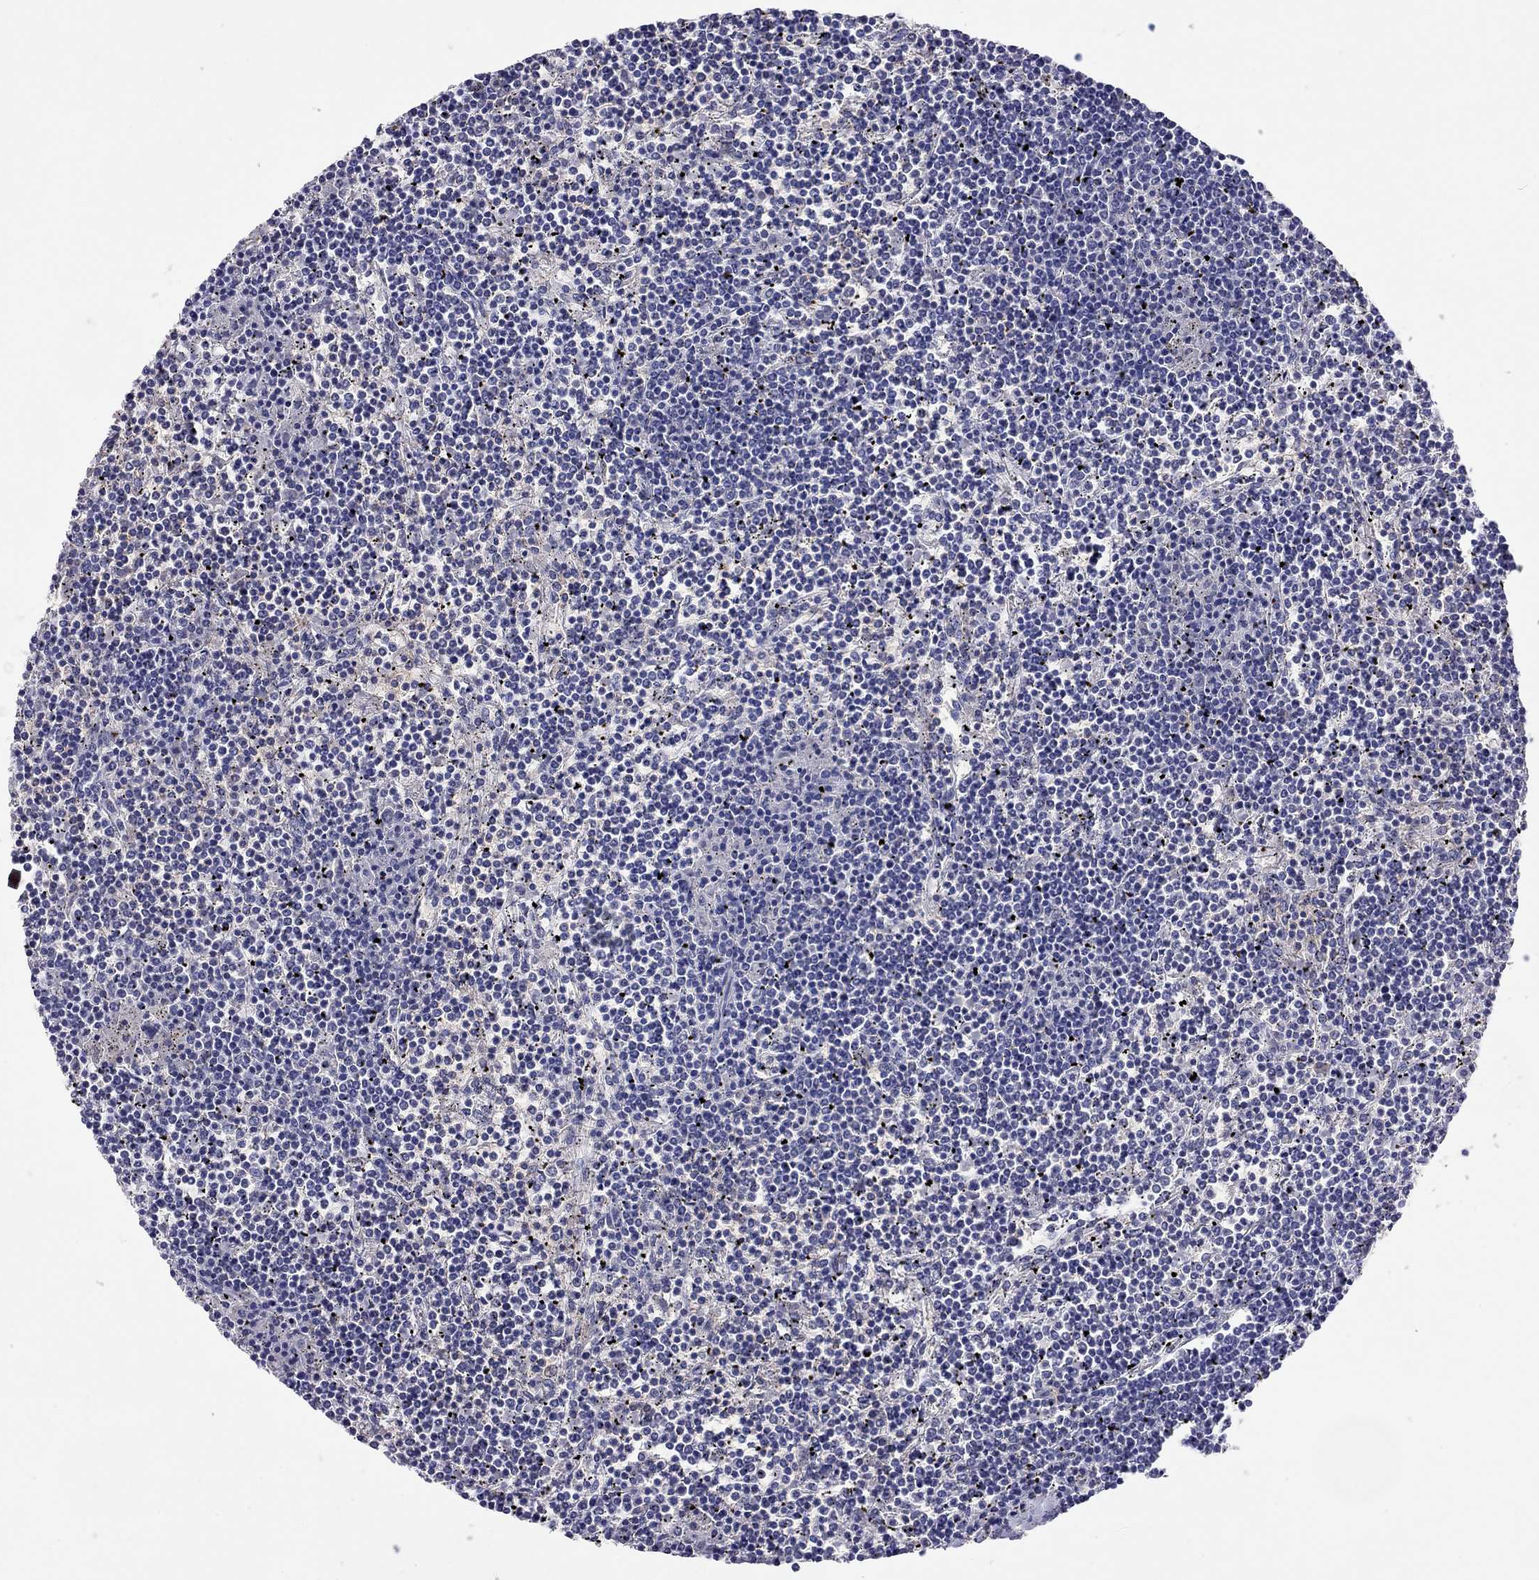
{"staining": {"intensity": "negative", "quantity": "none", "location": "none"}, "tissue": "lymphoma", "cell_type": "Tumor cells", "image_type": "cancer", "snomed": [{"axis": "morphology", "description": "Malignant lymphoma, non-Hodgkin's type, Low grade"}, {"axis": "topography", "description": "Spleen"}], "caption": "High magnification brightfield microscopy of lymphoma stained with DAB (brown) and counterstained with hematoxylin (blue): tumor cells show no significant staining. The staining was performed using DAB to visualize the protein expression in brown, while the nuclei were stained in blue with hematoxylin (Magnification: 20x).", "gene": "CALHM1", "patient": {"sex": "female", "age": 19}}